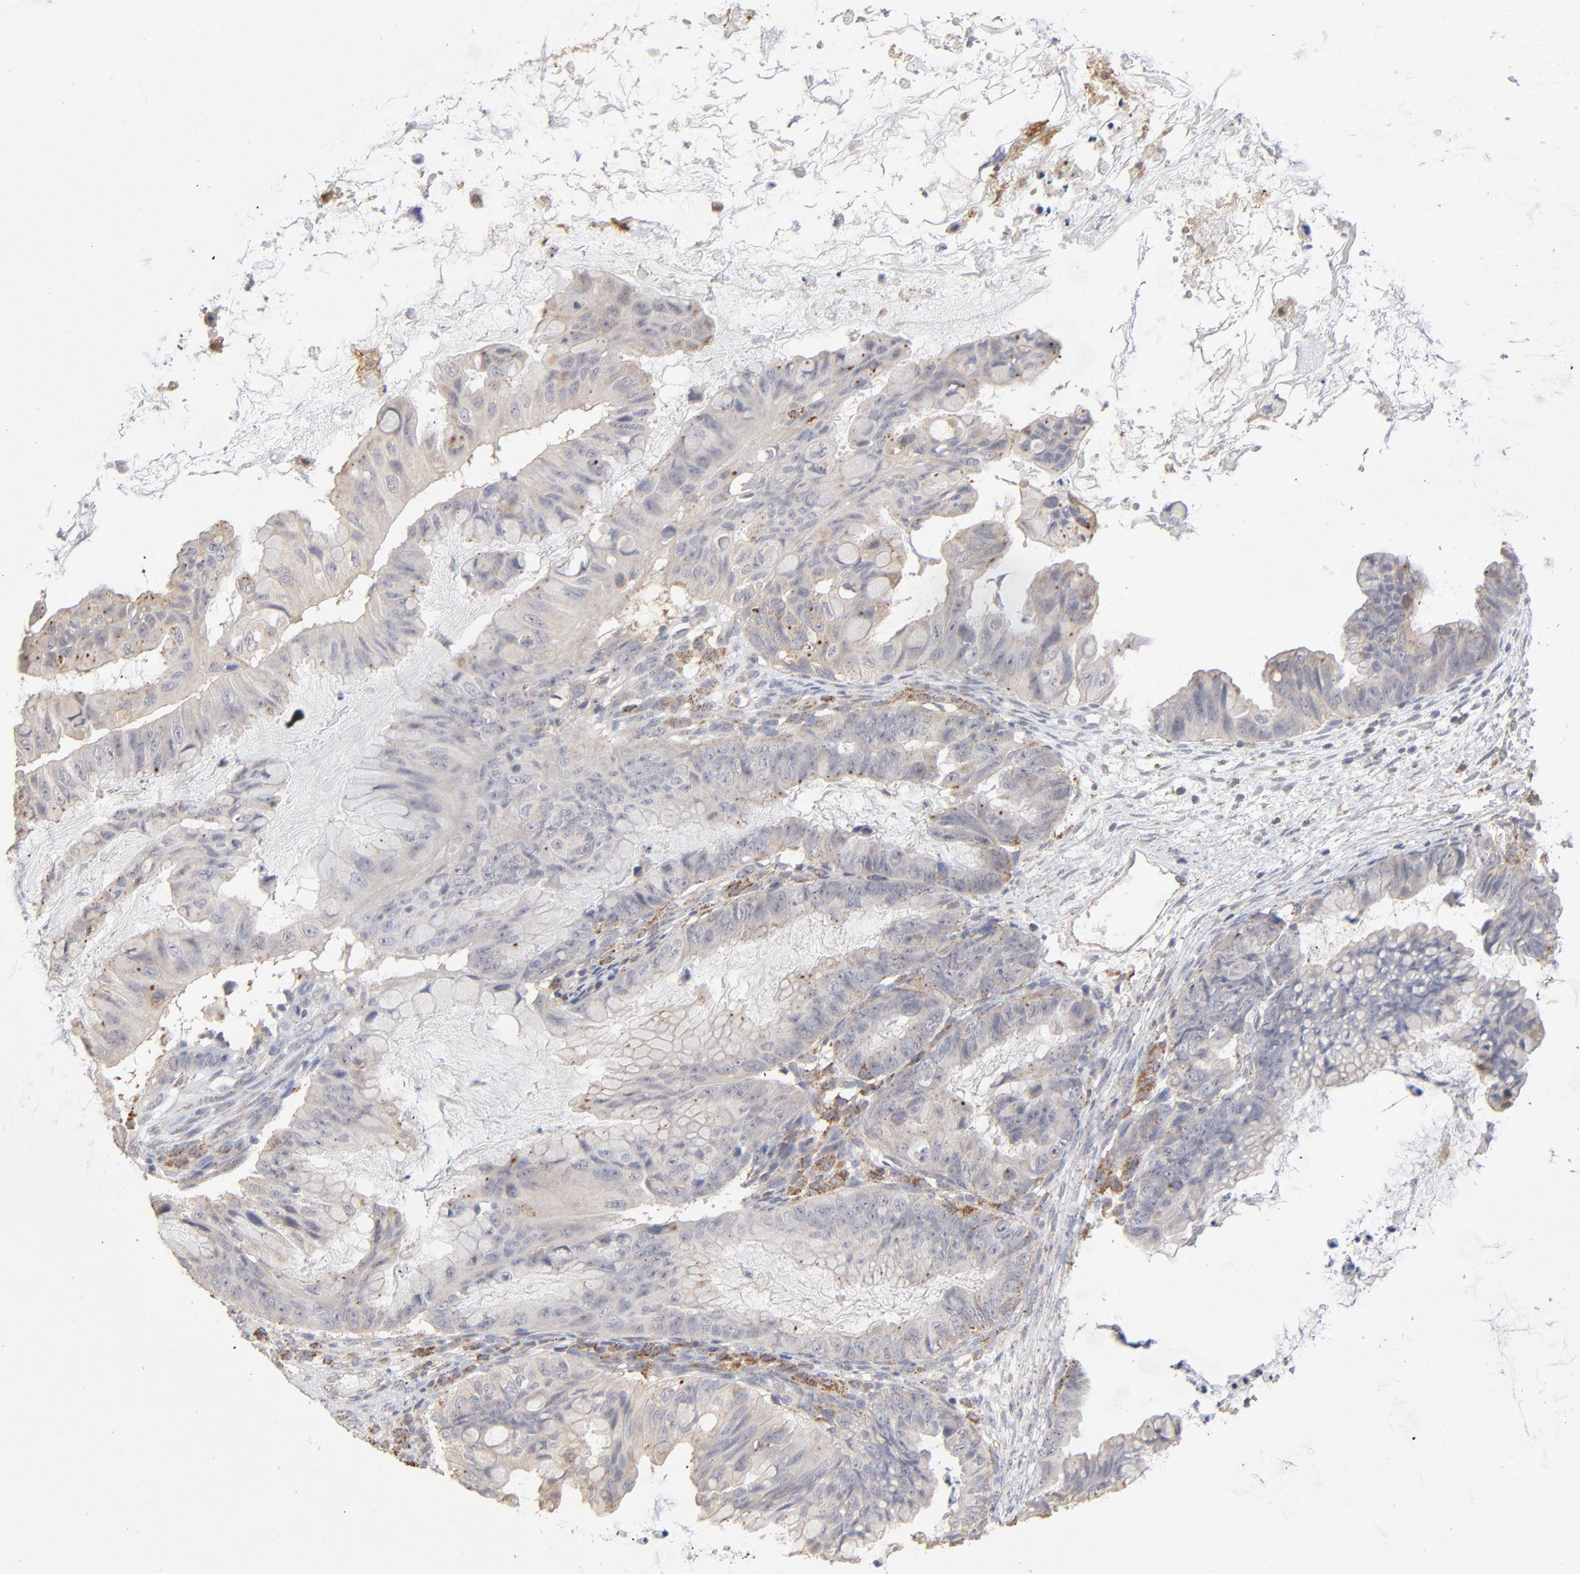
{"staining": {"intensity": "weak", "quantity": ">75%", "location": "cytoplasmic/membranous"}, "tissue": "ovarian cancer", "cell_type": "Tumor cells", "image_type": "cancer", "snomed": [{"axis": "morphology", "description": "Cystadenocarcinoma, mucinous, NOS"}, {"axis": "topography", "description": "Ovary"}], "caption": "IHC (DAB) staining of ovarian mucinous cystadenocarcinoma exhibits weak cytoplasmic/membranous protein positivity in about >75% of tumor cells. The staining is performed using DAB (3,3'-diaminobenzidine) brown chromogen to label protein expression. The nuclei are counter-stained blue using hematoxylin.", "gene": "POMT2", "patient": {"sex": "female", "age": 36}}